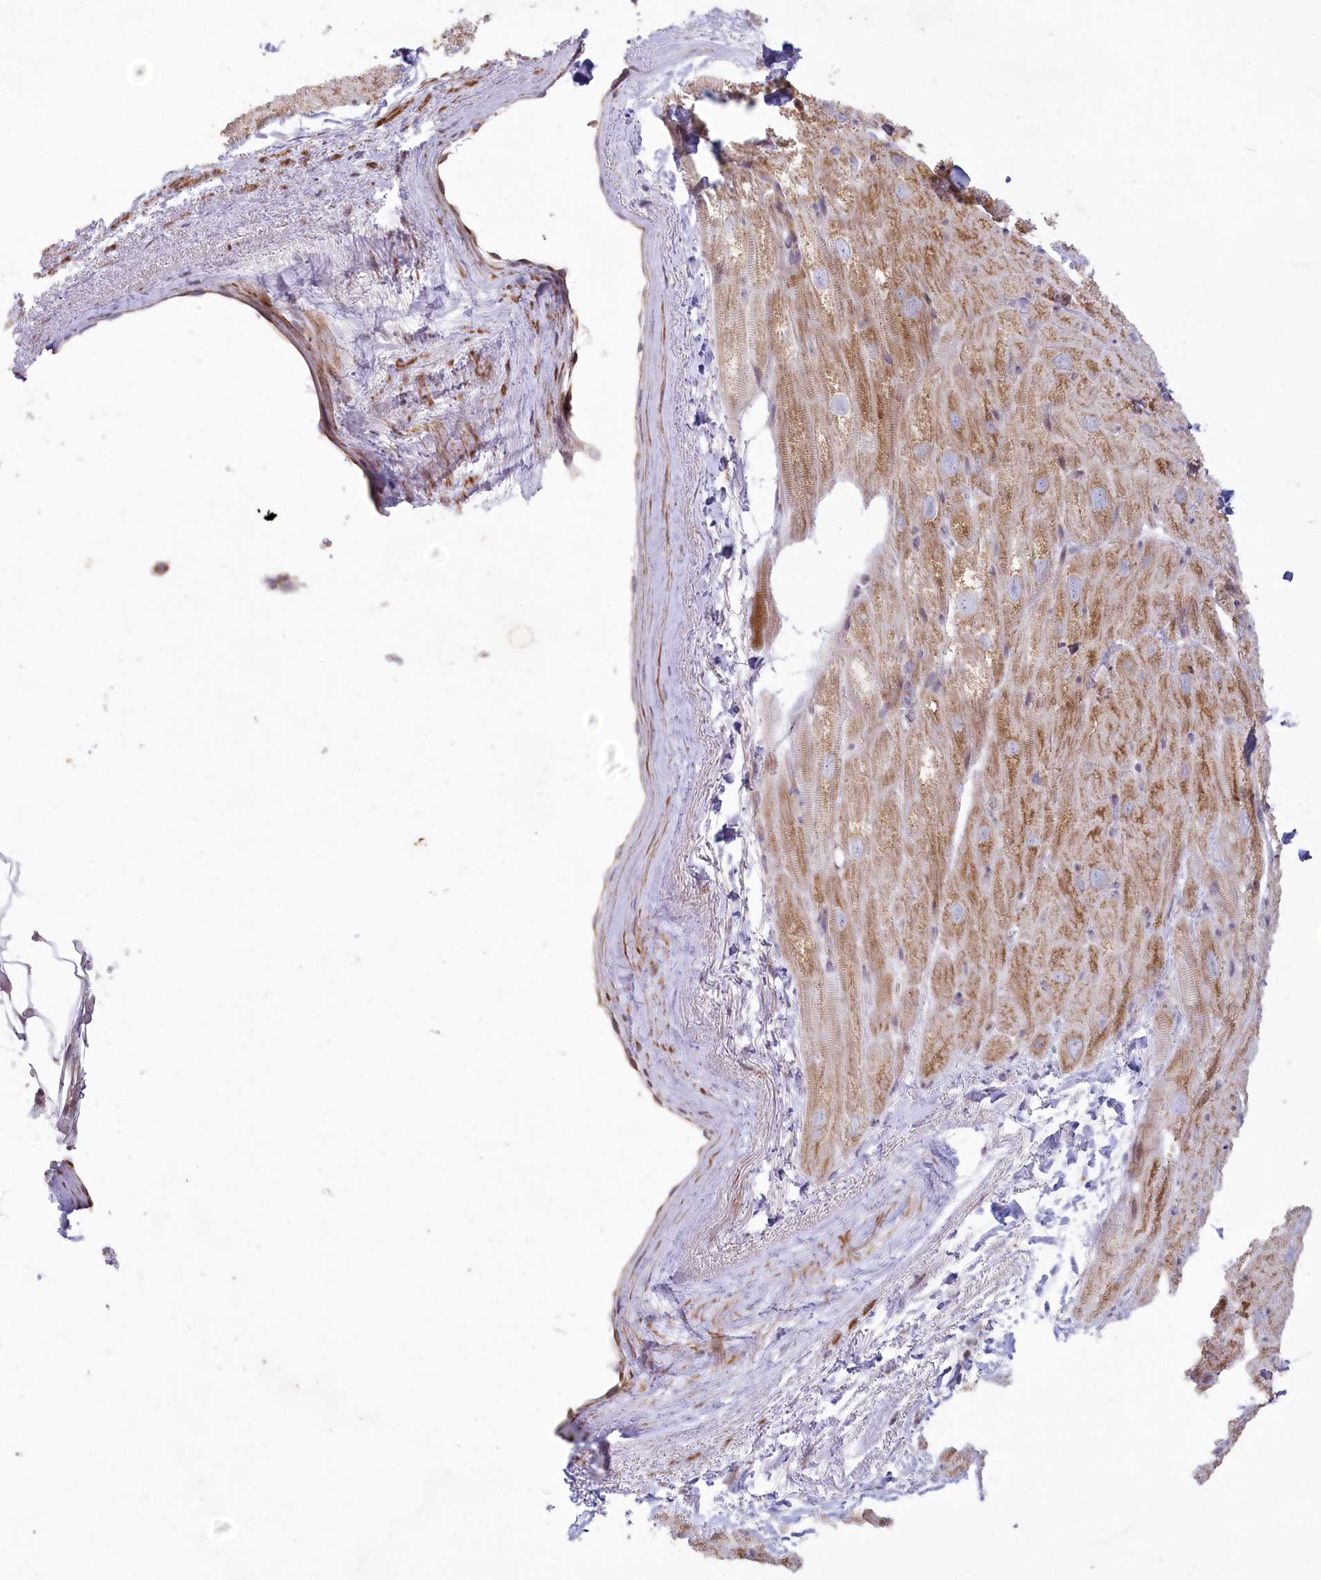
{"staining": {"intensity": "moderate", "quantity": ">75%", "location": "cytoplasmic/membranous"}, "tissue": "heart muscle", "cell_type": "Cardiomyocytes", "image_type": "normal", "snomed": [{"axis": "morphology", "description": "Normal tissue, NOS"}, {"axis": "topography", "description": "Heart"}], "caption": "Protein staining of unremarkable heart muscle demonstrates moderate cytoplasmic/membranous expression in about >75% of cardiomyocytes. The staining was performed using DAB (3,3'-diaminobenzidine) to visualize the protein expression in brown, while the nuclei were stained in blue with hematoxylin (Magnification: 20x).", "gene": "MTG1", "patient": {"sex": "male", "age": 50}}